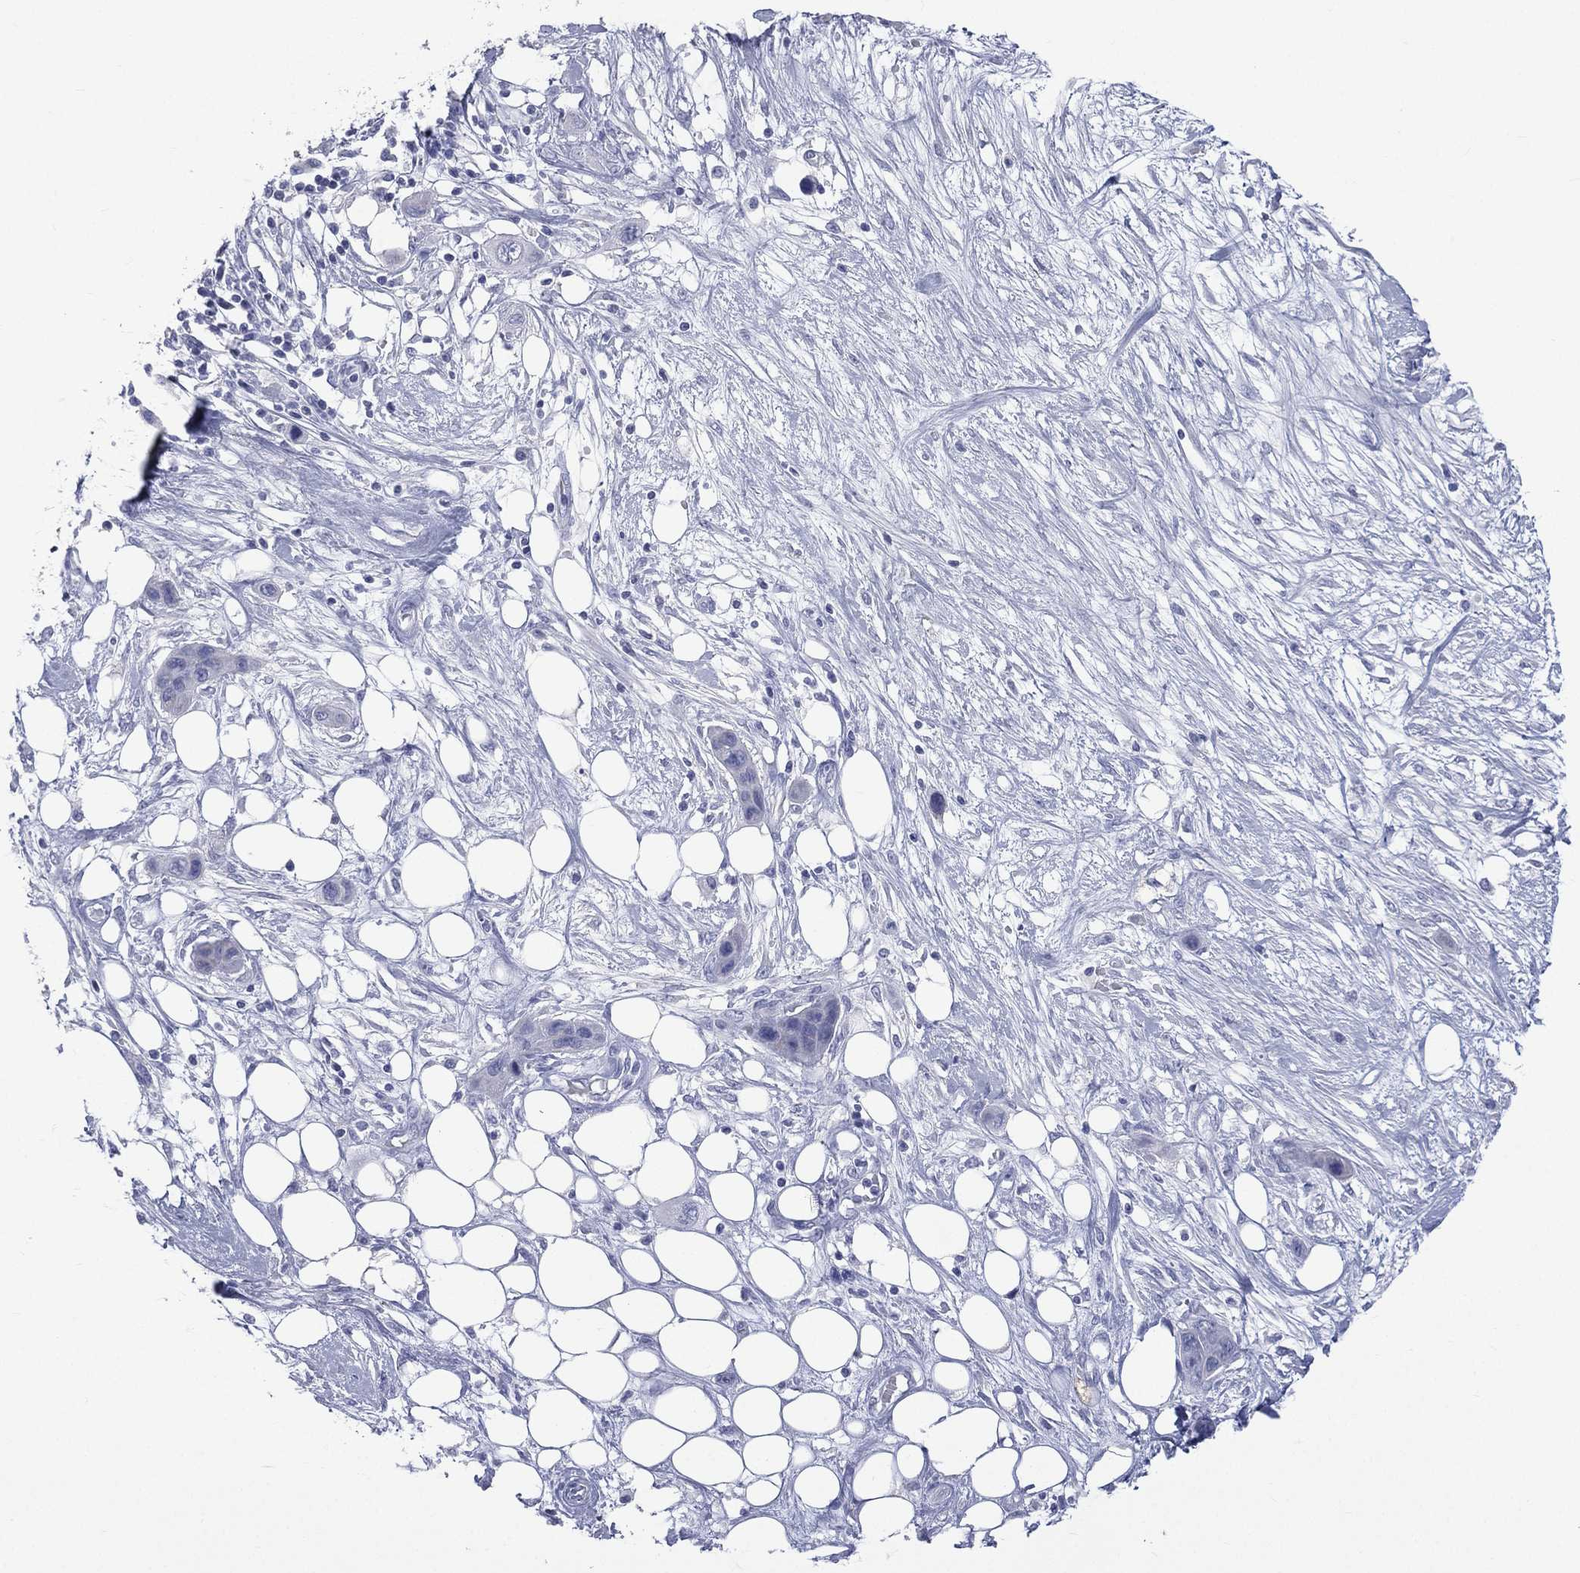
{"staining": {"intensity": "negative", "quantity": "none", "location": "none"}, "tissue": "skin cancer", "cell_type": "Tumor cells", "image_type": "cancer", "snomed": [{"axis": "morphology", "description": "Squamous cell carcinoma, NOS"}, {"axis": "topography", "description": "Skin"}], "caption": "This is a image of IHC staining of squamous cell carcinoma (skin), which shows no positivity in tumor cells.", "gene": "CES2", "patient": {"sex": "male", "age": 79}}